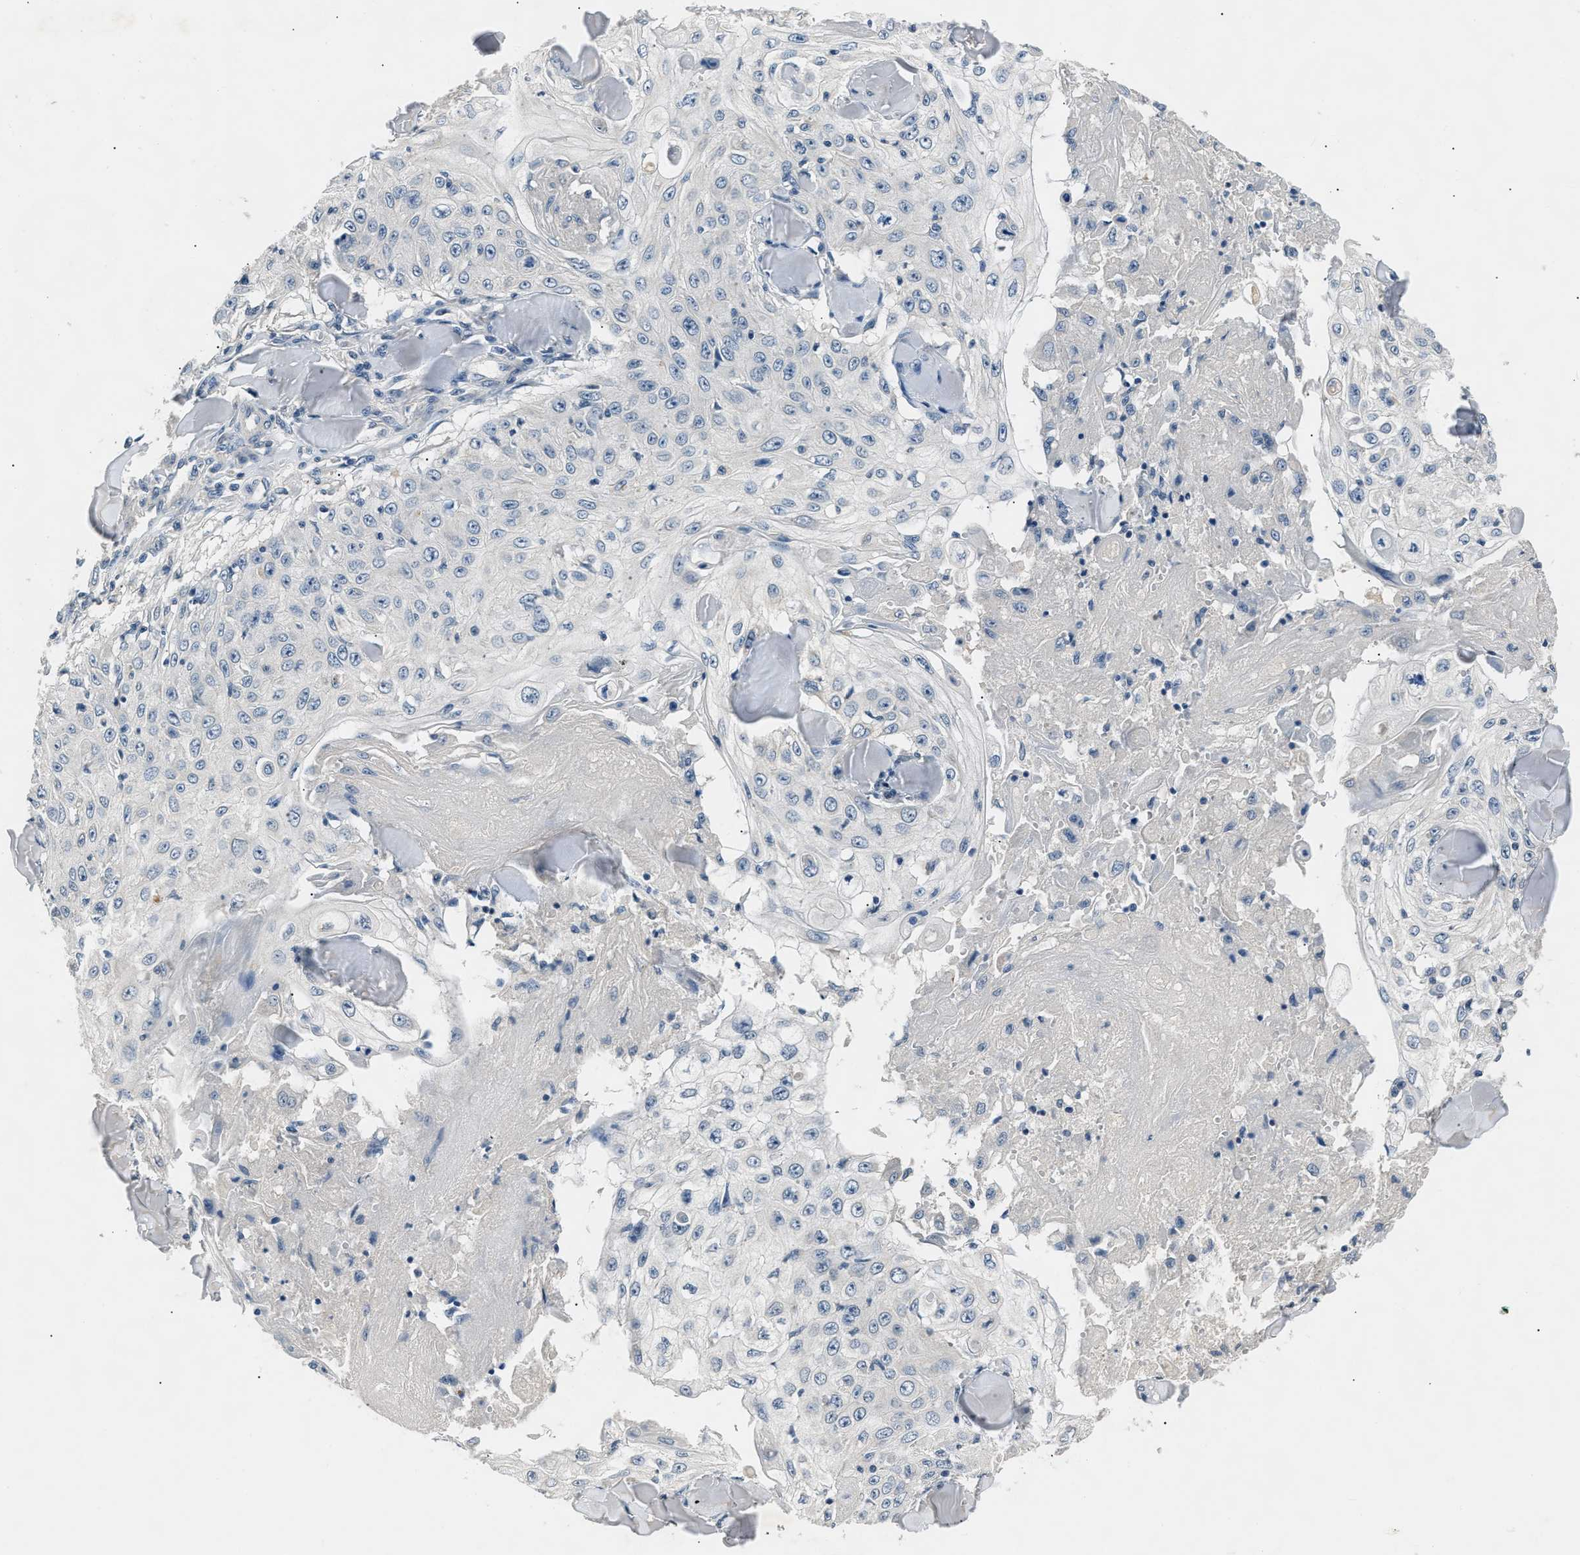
{"staining": {"intensity": "negative", "quantity": "none", "location": "none"}, "tissue": "skin cancer", "cell_type": "Tumor cells", "image_type": "cancer", "snomed": [{"axis": "morphology", "description": "Squamous cell carcinoma, NOS"}, {"axis": "topography", "description": "Skin"}], "caption": "High power microscopy photomicrograph of an IHC image of skin cancer (squamous cell carcinoma), revealing no significant staining in tumor cells. (Brightfield microscopy of DAB (3,3'-diaminobenzidine) IHC at high magnification).", "gene": "INHA", "patient": {"sex": "male", "age": 86}}